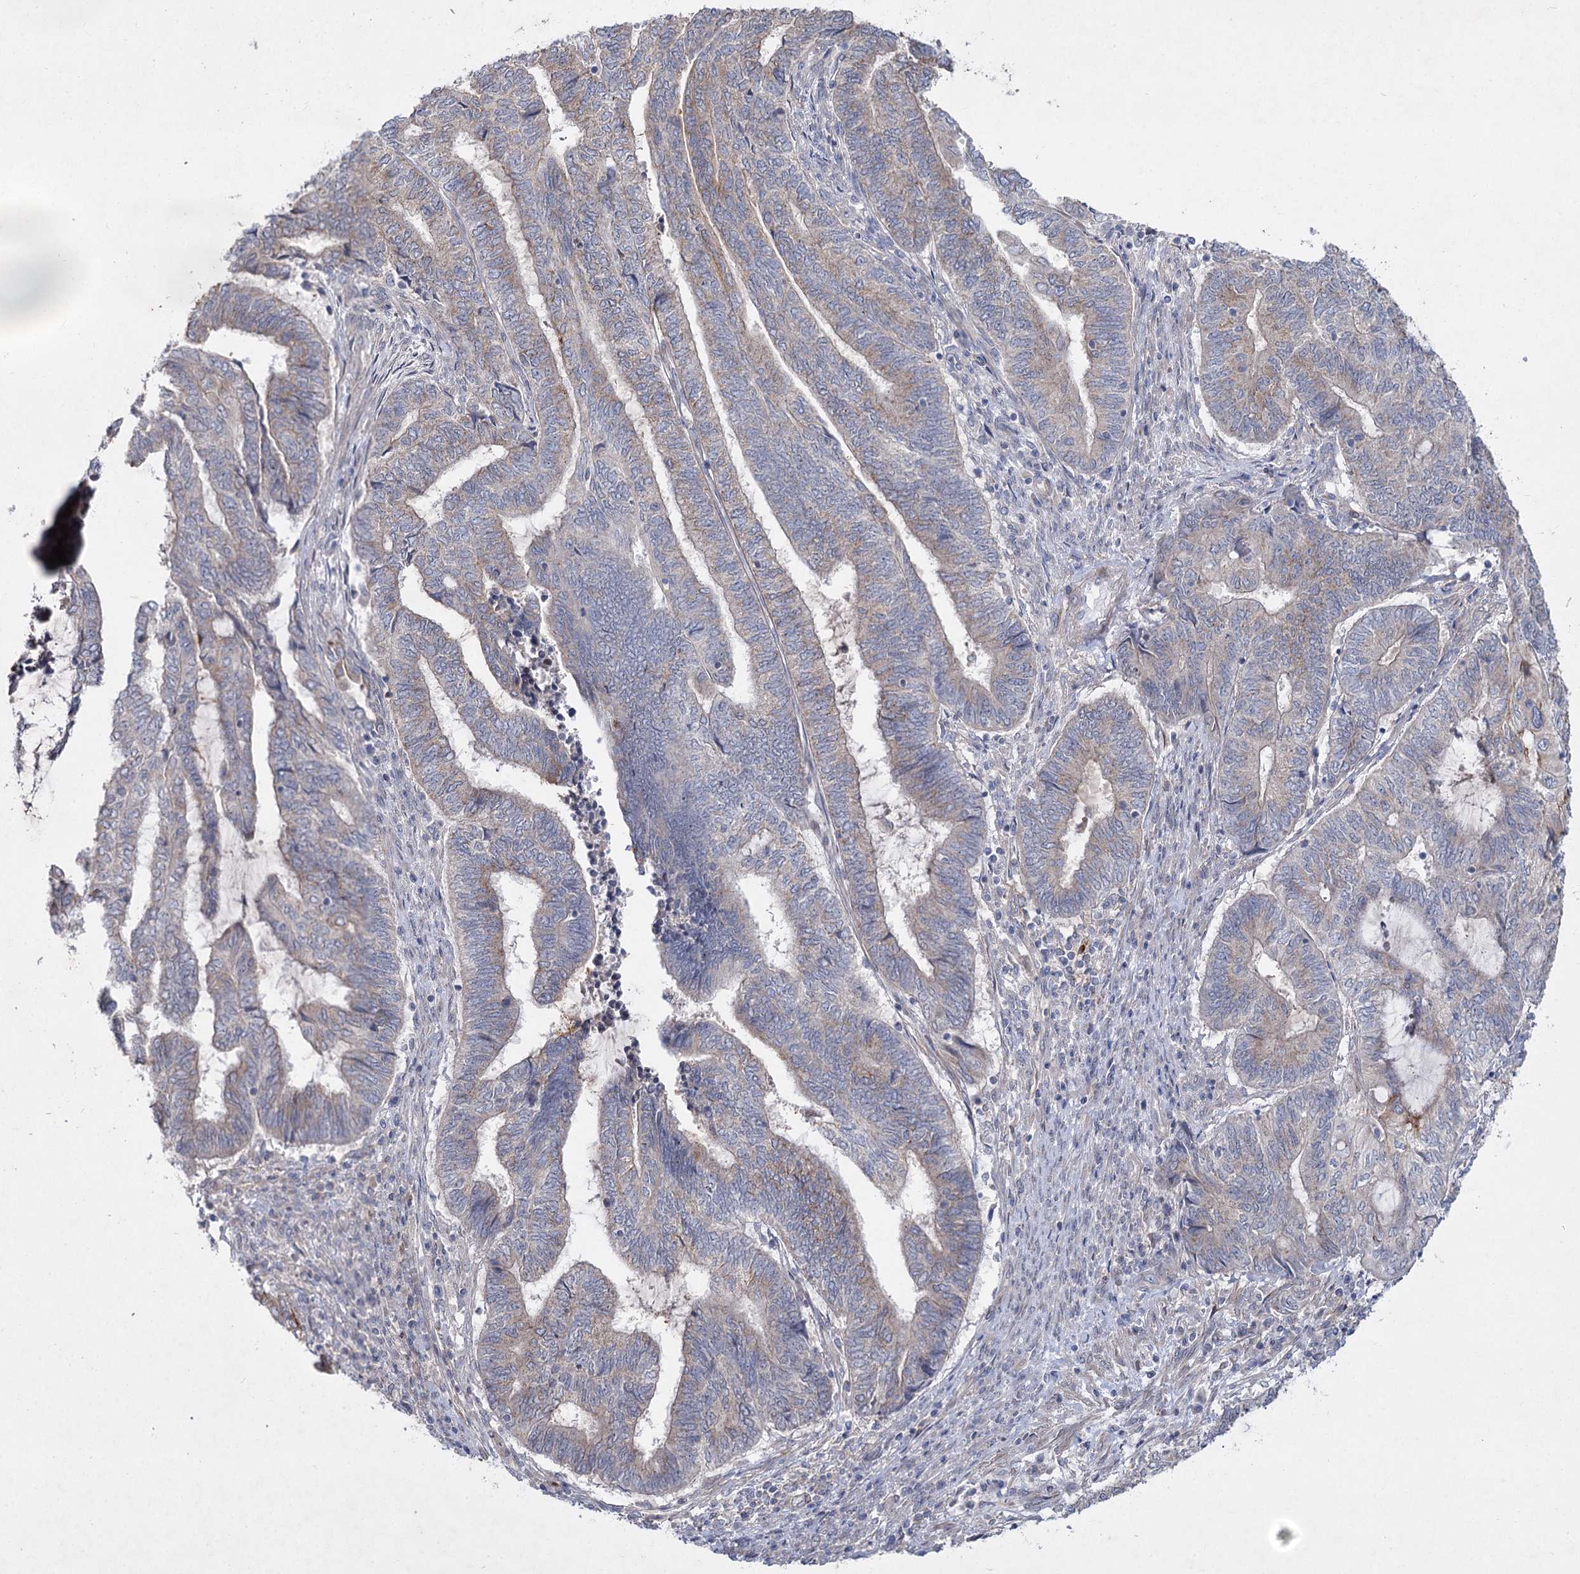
{"staining": {"intensity": "weak", "quantity": "<25%", "location": "cytoplasmic/membranous"}, "tissue": "endometrial cancer", "cell_type": "Tumor cells", "image_type": "cancer", "snomed": [{"axis": "morphology", "description": "Adenocarcinoma, NOS"}, {"axis": "topography", "description": "Uterus"}, {"axis": "topography", "description": "Endometrium"}], "caption": "This is a histopathology image of immunohistochemistry staining of endometrial cancer, which shows no positivity in tumor cells.", "gene": "SH3BP5L", "patient": {"sex": "female", "age": 70}}